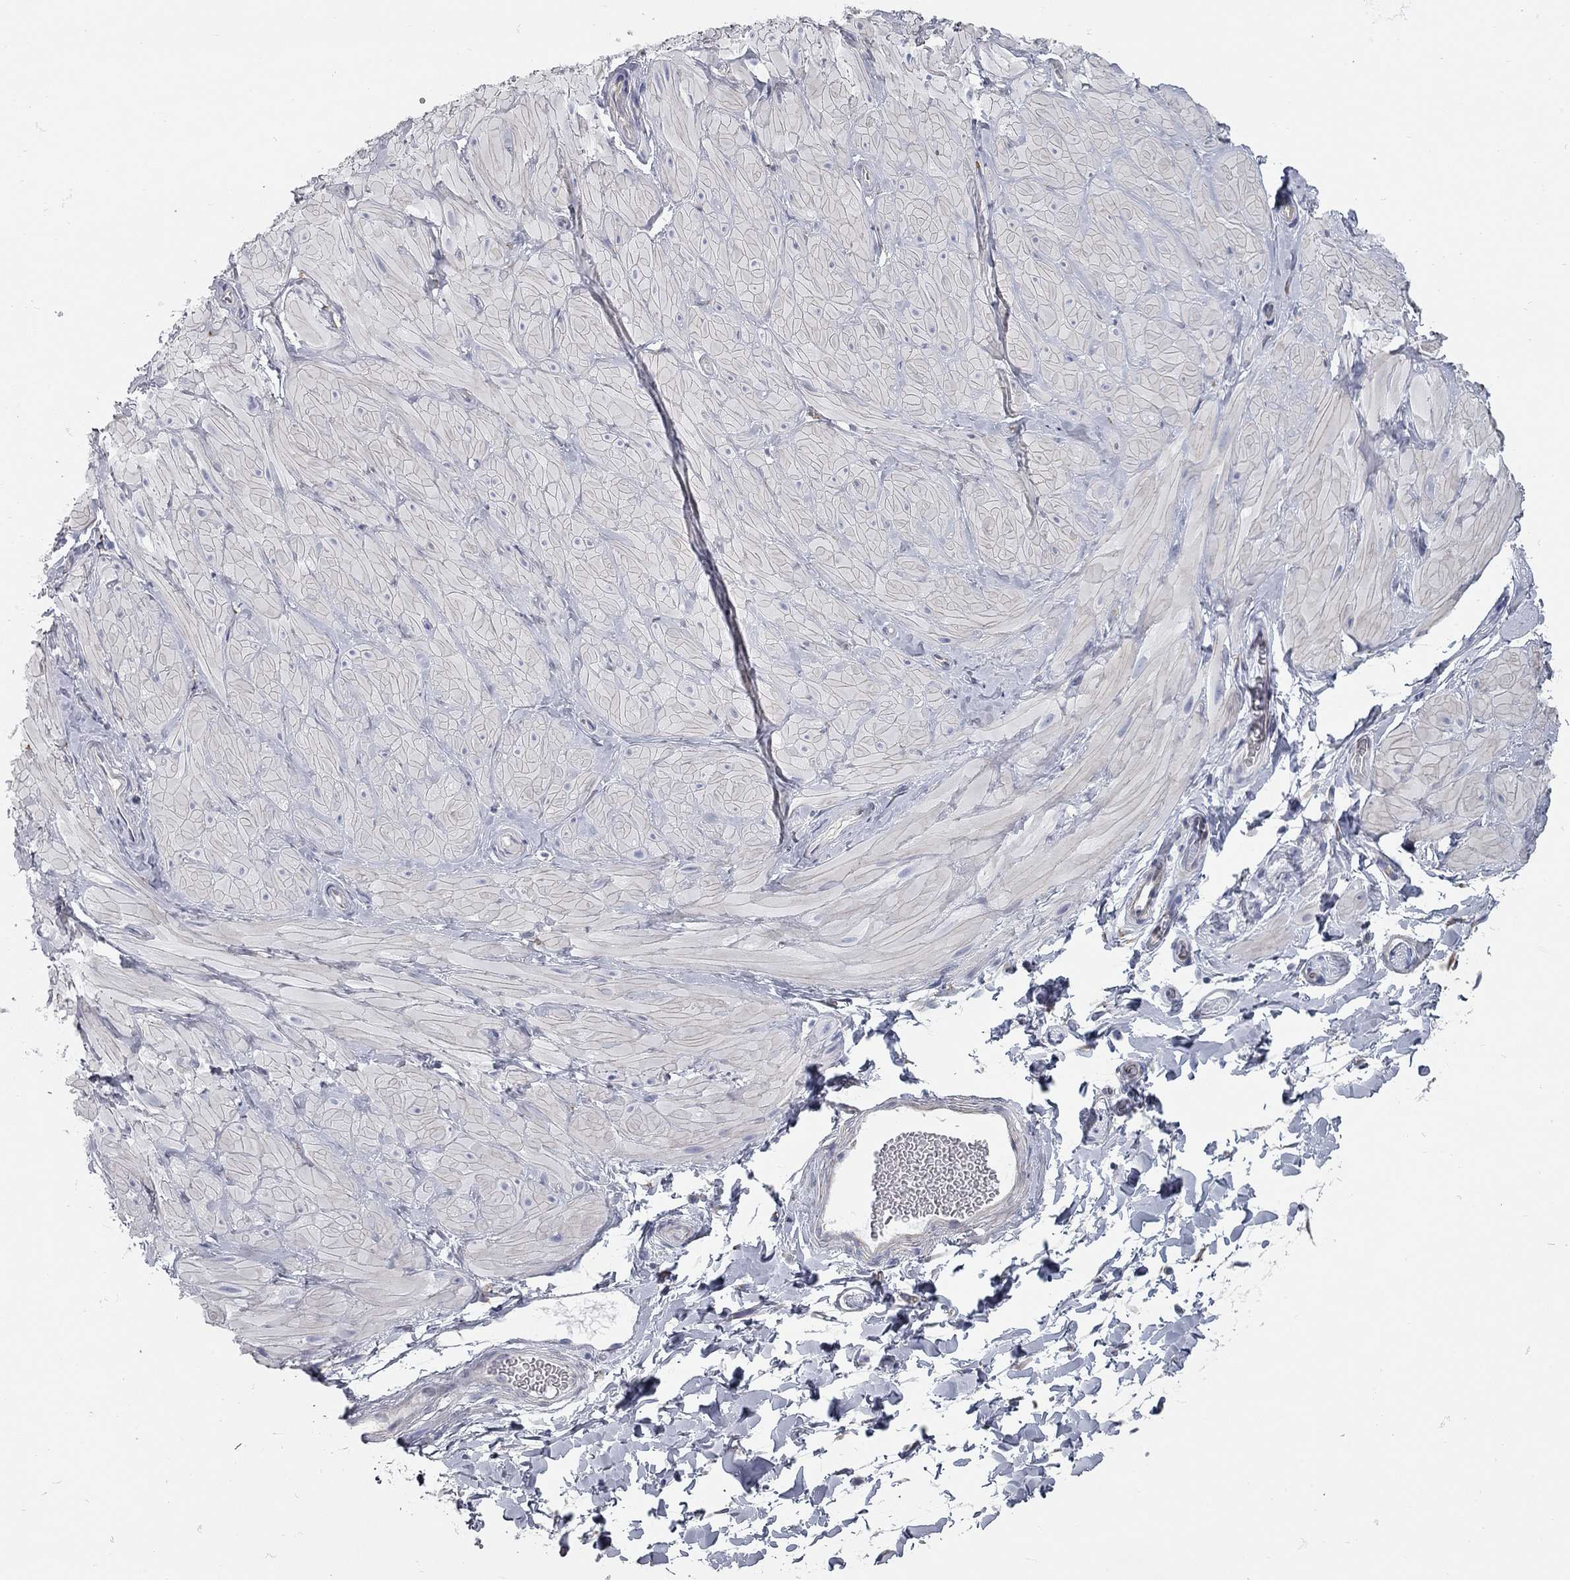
{"staining": {"intensity": "negative", "quantity": "none", "location": "none"}, "tissue": "soft tissue", "cell_type": "Fibroblasts", "image_type": "normal", "snomed": [{"axis": "morphology", "description": "Normal tissue, NOS"}, {"axis": "topography", "description": "Smooth muscle"}, {"axis": "topography", "description": "Peripheral nerve tissue"}], "caption": "Immunohistochemistry (IHC) photomicrograph of benign soft tissue: soft tissue stained with DAB exhibits no significant protein staining in fibroblasts. (DAB immunohistochemistry (IHC) visualized using brightfield microscopy, high magnification).", "gene": "XAGE2", "patient": {"sex": "male", "age": 22}}